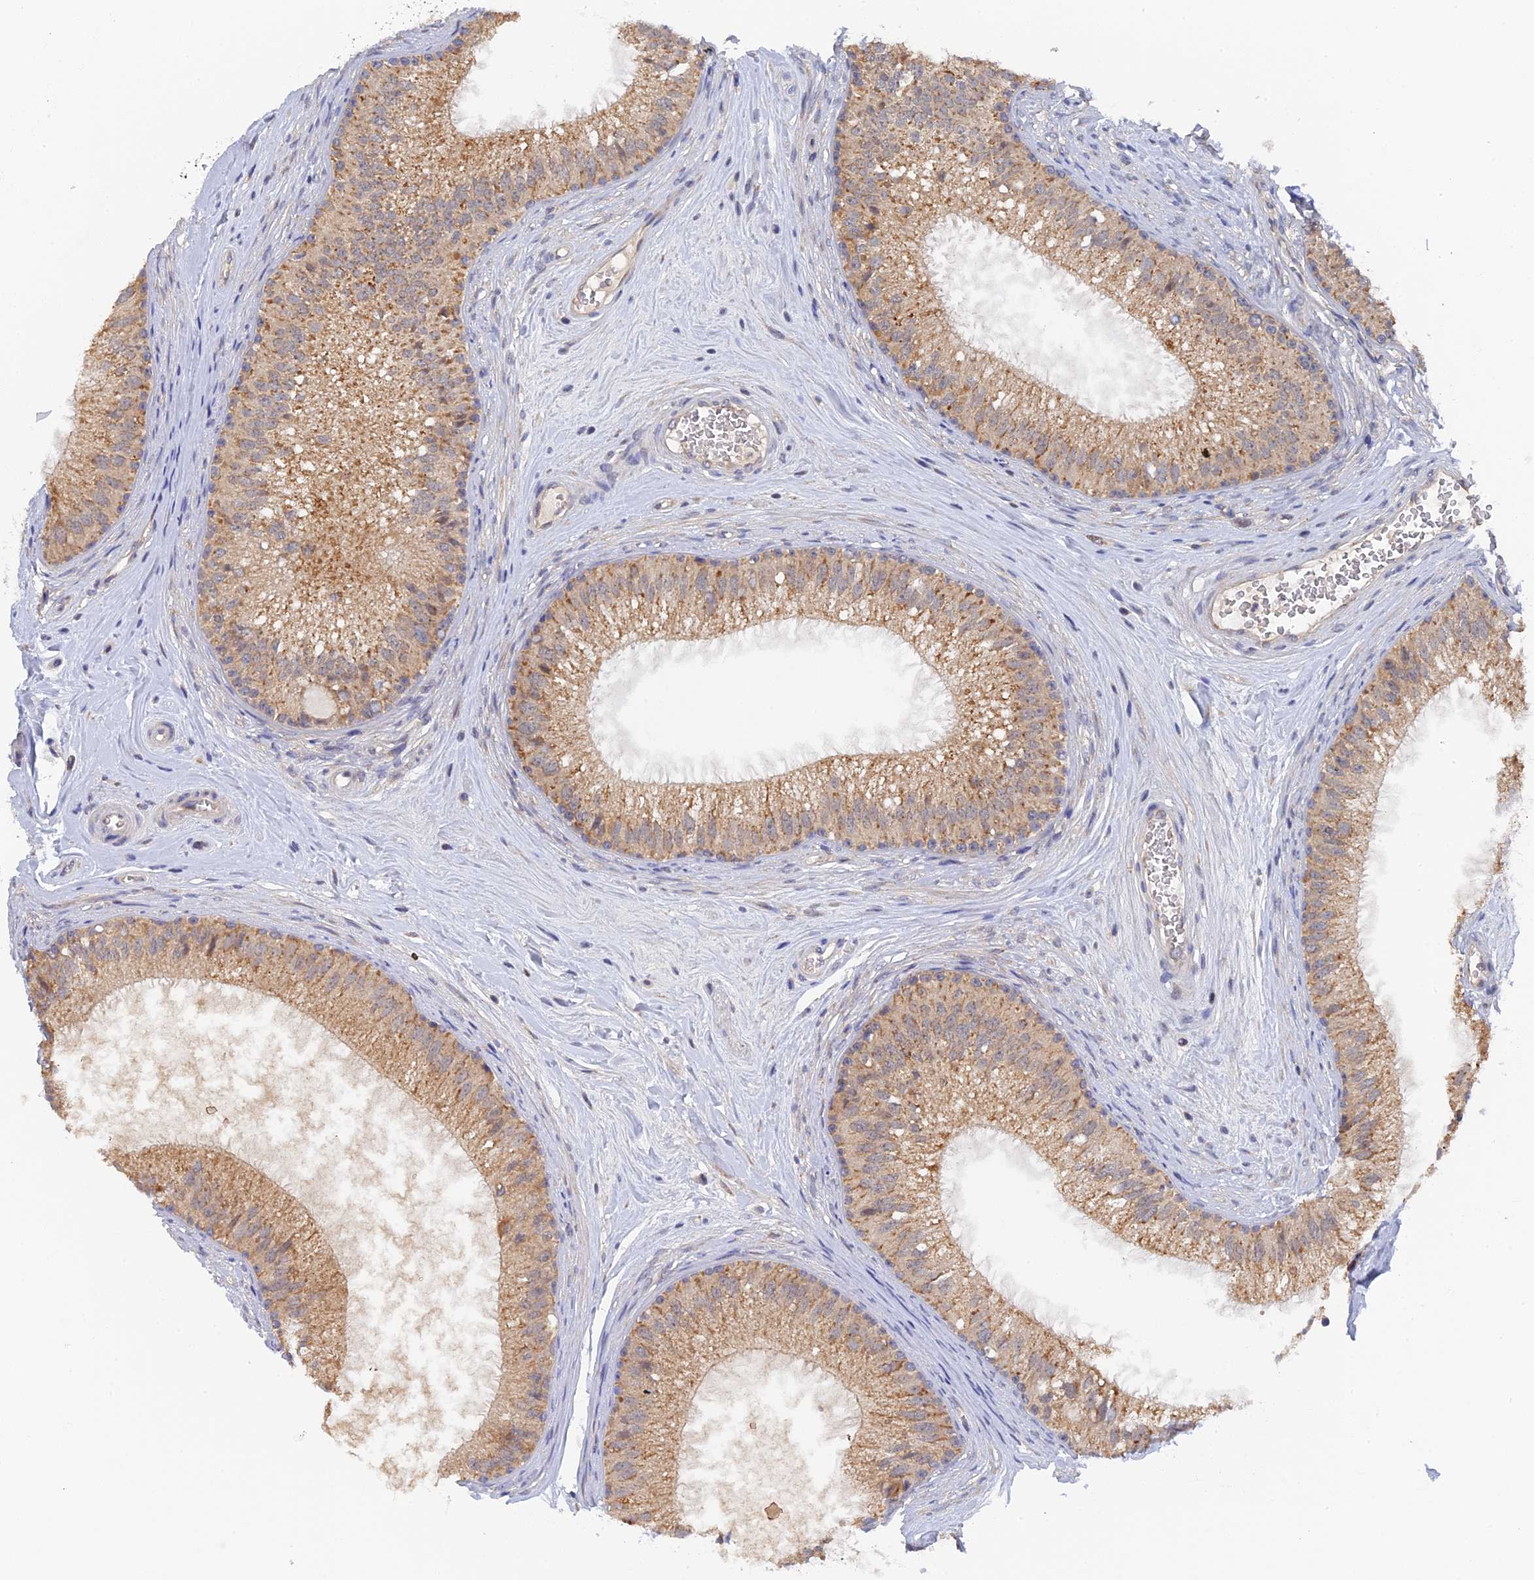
{"staining": {"intensity": "moderate", "quantity": ">75%", "location": "cytoplasmic/membranous"}, "tissue": "epididymis", "cell_type": "Glandular cells", "image_type": "normal", "snomed": [{"axis": "morphology", "description": "Normal tissue, NOS"}, {"axis": "topography", "description": "Epididymis"}], "caption": "Moderate cytoplasmic/membranous staining for a protein is present in about >75% of glandular cells of unremarkable epididymis using IHC.", "gene": "MIGA2", "patient": {"sex": "male", "age": 33}}